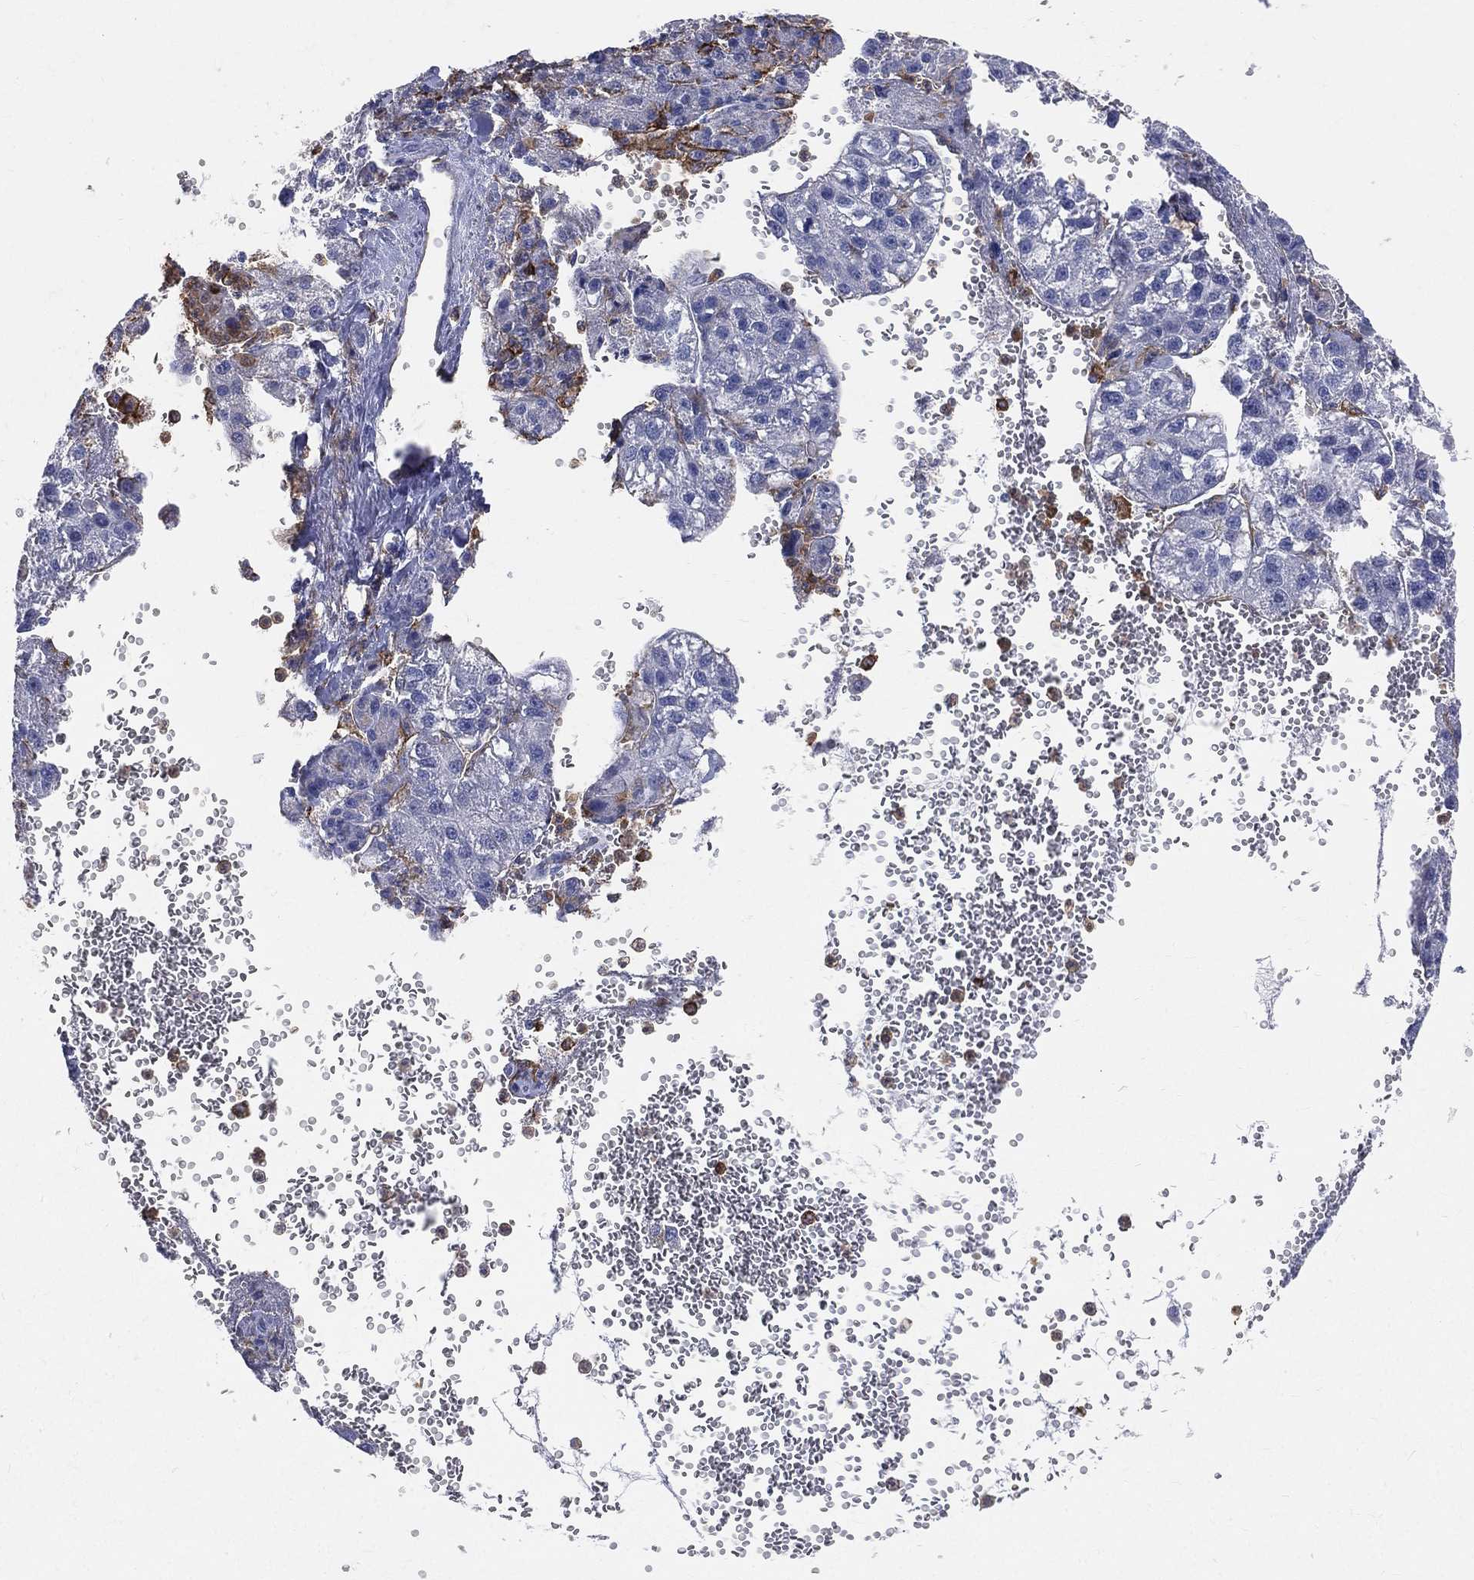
{"staining": {"intensity": "negative", "quantity": "none", "location": "none"}, "tissue": "liver cancer", "cell_type": "Tumor cells", "image_type": "cancer", "snomed": [{"axis": "morphology", "description": "Carcinoma, Hepatocellular, NOS"}, {"axis": "topography", "description": "Liver"}], "caption": "Tumor cells are negative for protein expression in human liver cancer.", "gene": "CD33", "patient": {"sex": "female", "age": 70}}